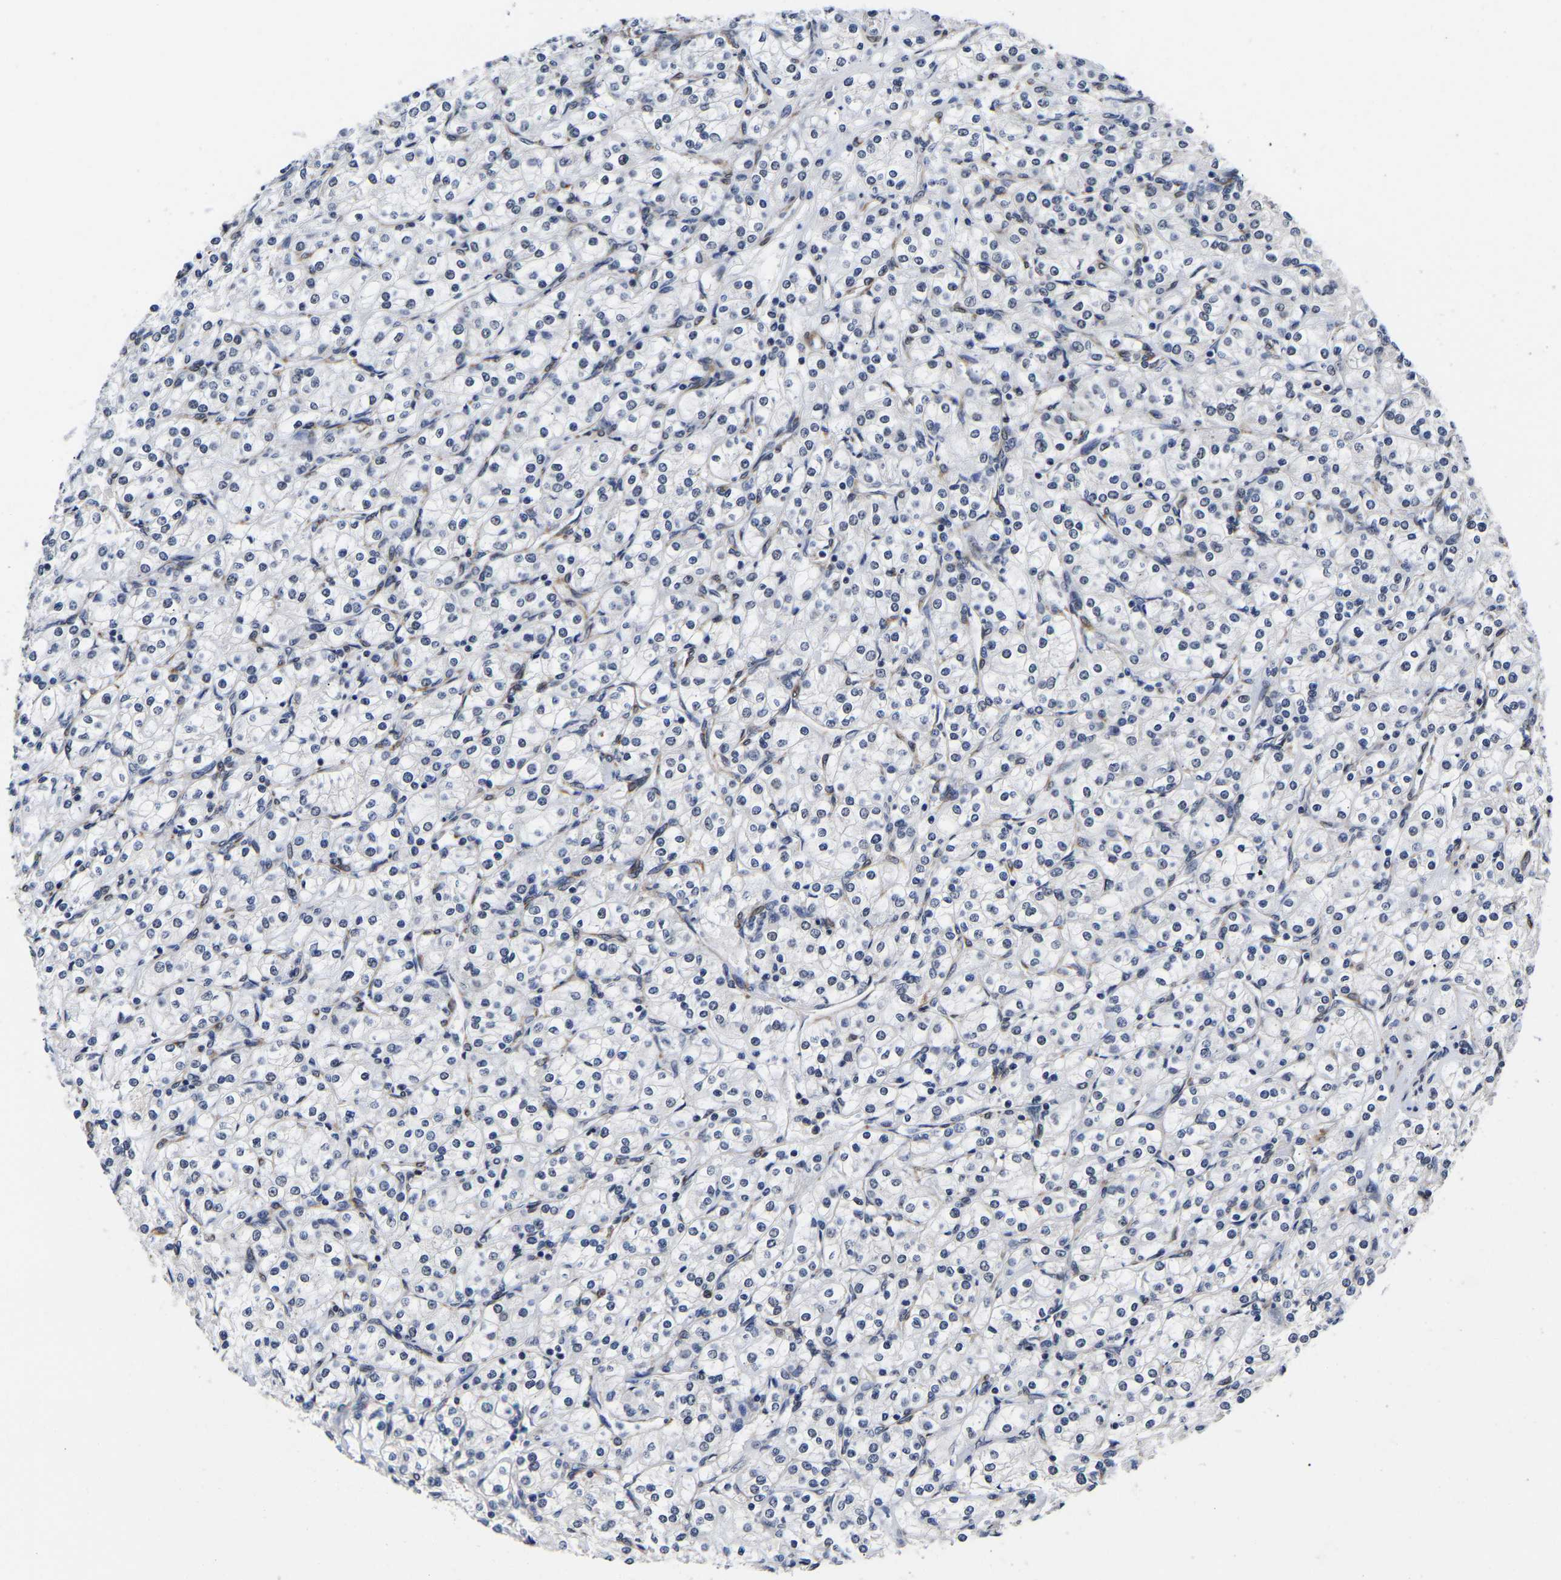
{"staining": {"intensity": "negative", "quantity": "none", "location": "none"}, "tissue": "renal cancer", "cell_type": "Tumor cells", "image_type": "cancer", "snomed": [{"axis": "morphology", "description": "Adenocarcinoma, NOS"}, {"axis": "topography", "description": "Kidney"}], "caption": "Immunohistochemistry (IHC) image of neoplastic tissue: renal adenocarcinoma stained with DAB (3,3'-diaminobenzidine) demonstrates no significant protein staining in tumor cells.", "gene": "METTL16", "patient": {"sex": "male", "age": 77}}